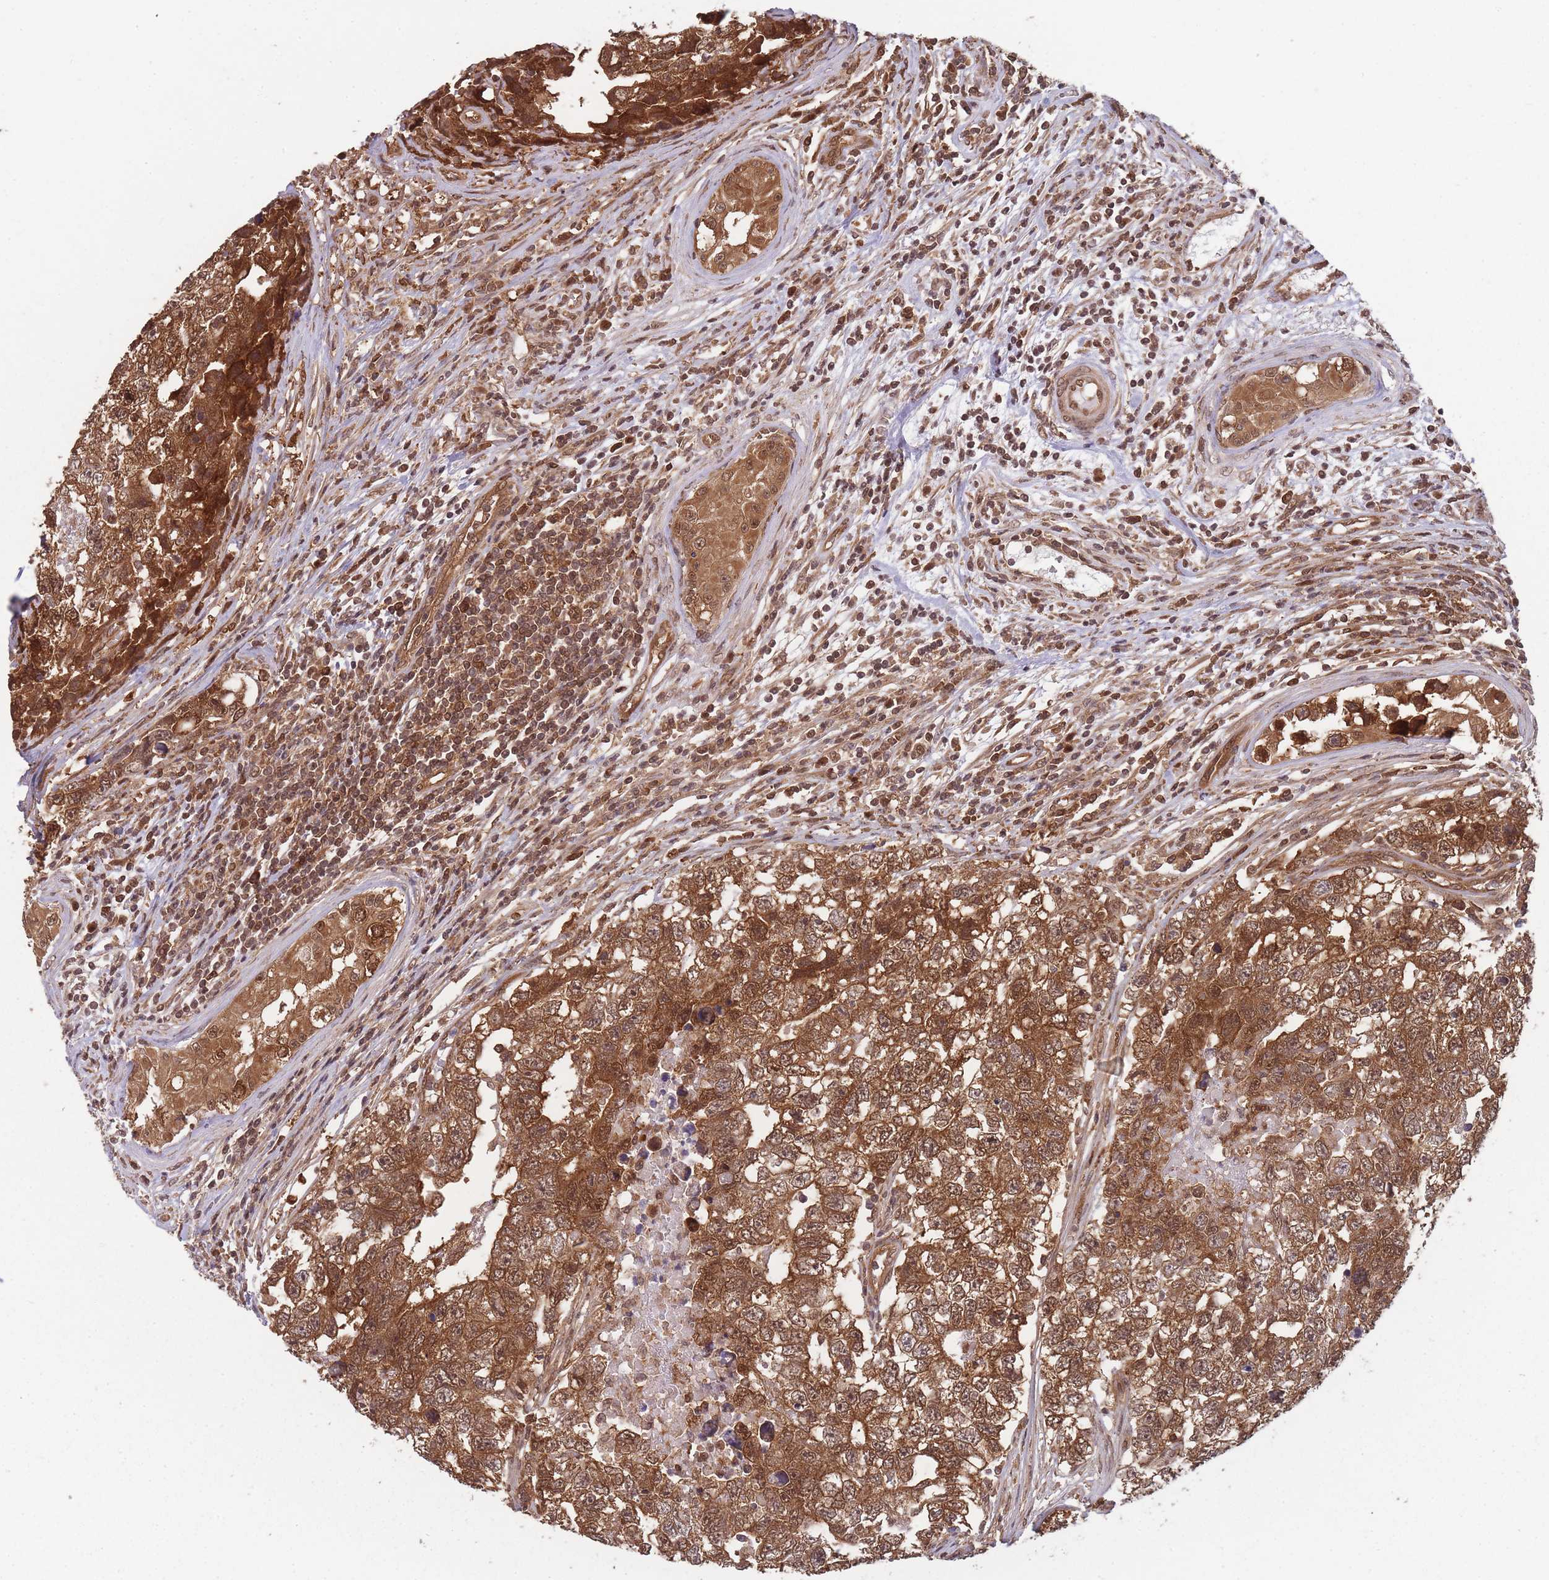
{"staining": {"intensity": "strong", "quantity": ">75%", "location": "cytoplasmic/membranous,nuclear"}, "tissue": "testis cancer", "cell_type": "Tumor cells", "image_type": "cancer", "snomed": [{"axis": "morphology", "description": "Carcinoma, Embryonal, NOS"}, {"axis": "topography", "description": "Testis"}], "caption": "Embryonal carcinoma (testis) stained with DAB (3,3'-diaminobenzidine) IHC displays high levels of strong cytoplasmic/membranous and nuclear staining in about >75% of tumor cells. The protein of interest is shown in brown color, while the nuclei are stained blue.", "gene": "PPP6R3", "patient": {"sex": "male", "age": 22}}